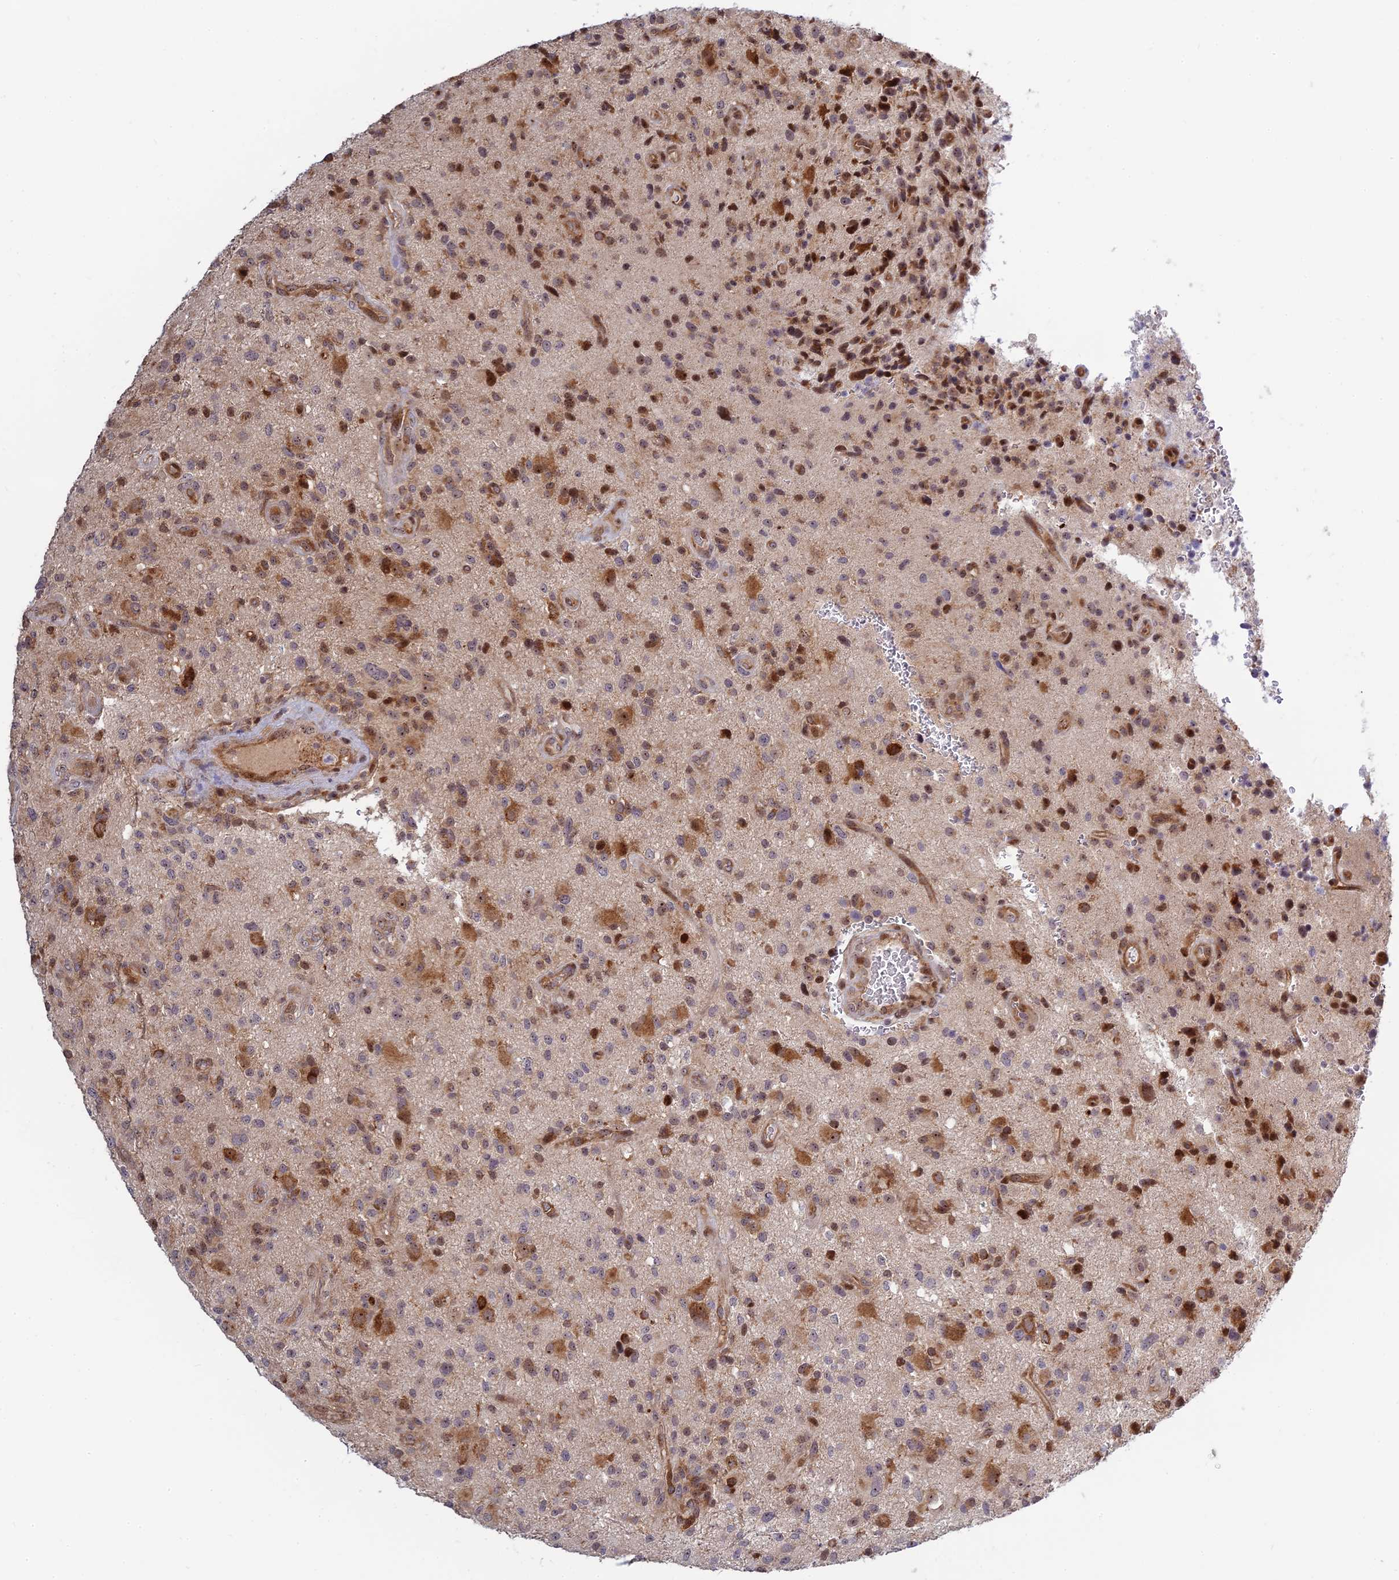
{"staining": {"intensity": "moderate", "quantity": "25%-75%", "location": "cytoplasmic/membranous,nuclear"}, "tissue": "glioma", "cell_type": "Tumor cells", "image_type": "cancer", "snomed": [{"axis": "morphology", "description": "Glioma, malignant, High grade"}, {"axis": "topography", "description": "Brain"}], "caption": "The micrograph reveals staining of glioma, revealing moderate cytoplasmic/membranous and nuclear protein expression (brown color) within tumor cells. Nuclei are stained in blue.", "gene": "UFSP2", "patient": {"sex": "male", "age": 47}}